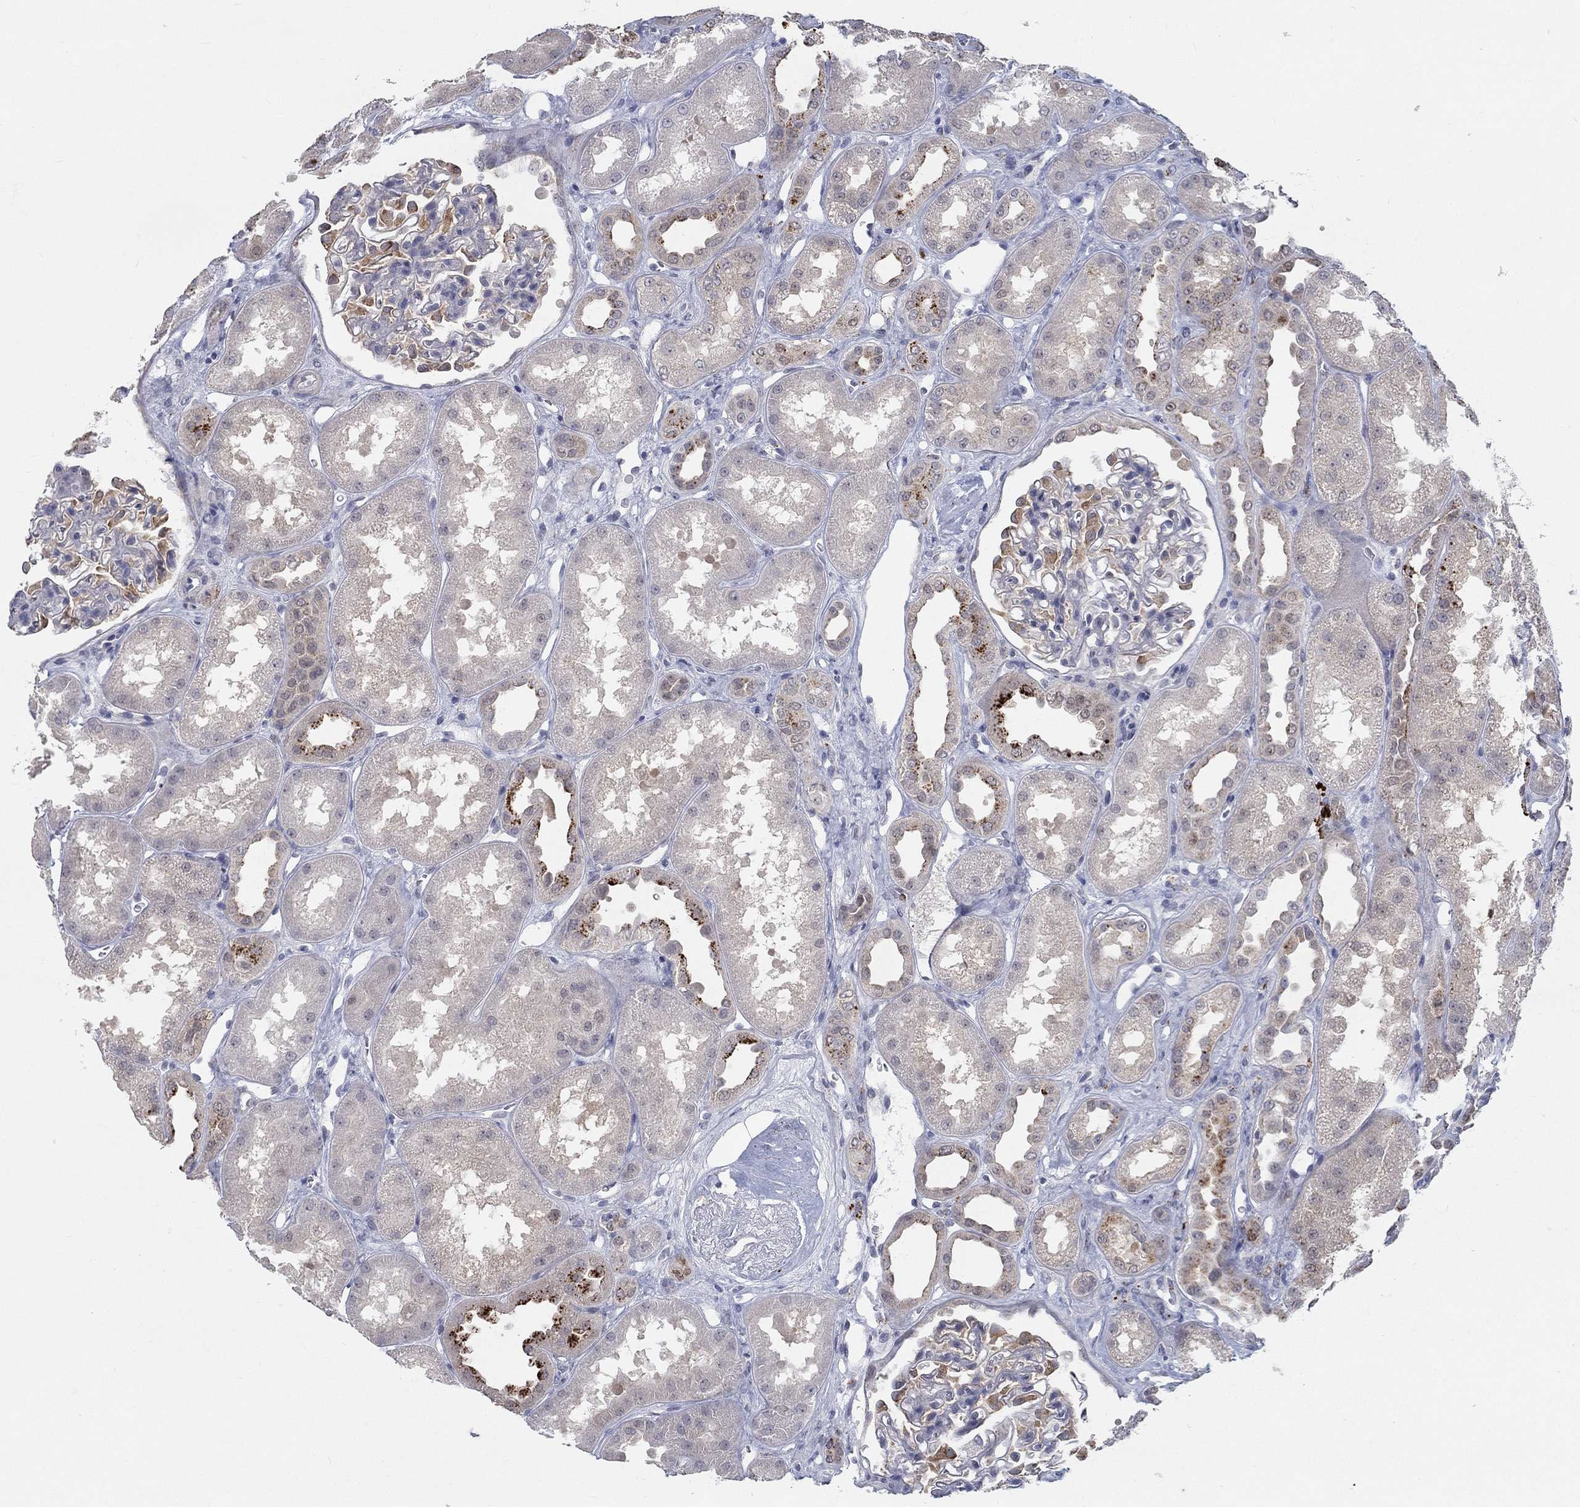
{"staining": {"intensity": "moderate", "quantity": "<25%", "location": "cytoplasmic/membranous"}, "tissue": "kidney", "cell_type": "Cells in glomeruli", "image_type": "normal", "snomed": [{"axis": "morphology", "description": "Normal tissue, NOS"}, {"axis": "topography", "description": "Kidney"}], "caption": "Immunohistochemical staining of normal kidney shows <25% levels of moderate cytoplasmic/membranous protein positivity in approximately <25% of cells in glomeruli.", "gene": "MTSS2", "patient": {"sex": "male", "age": 61}}